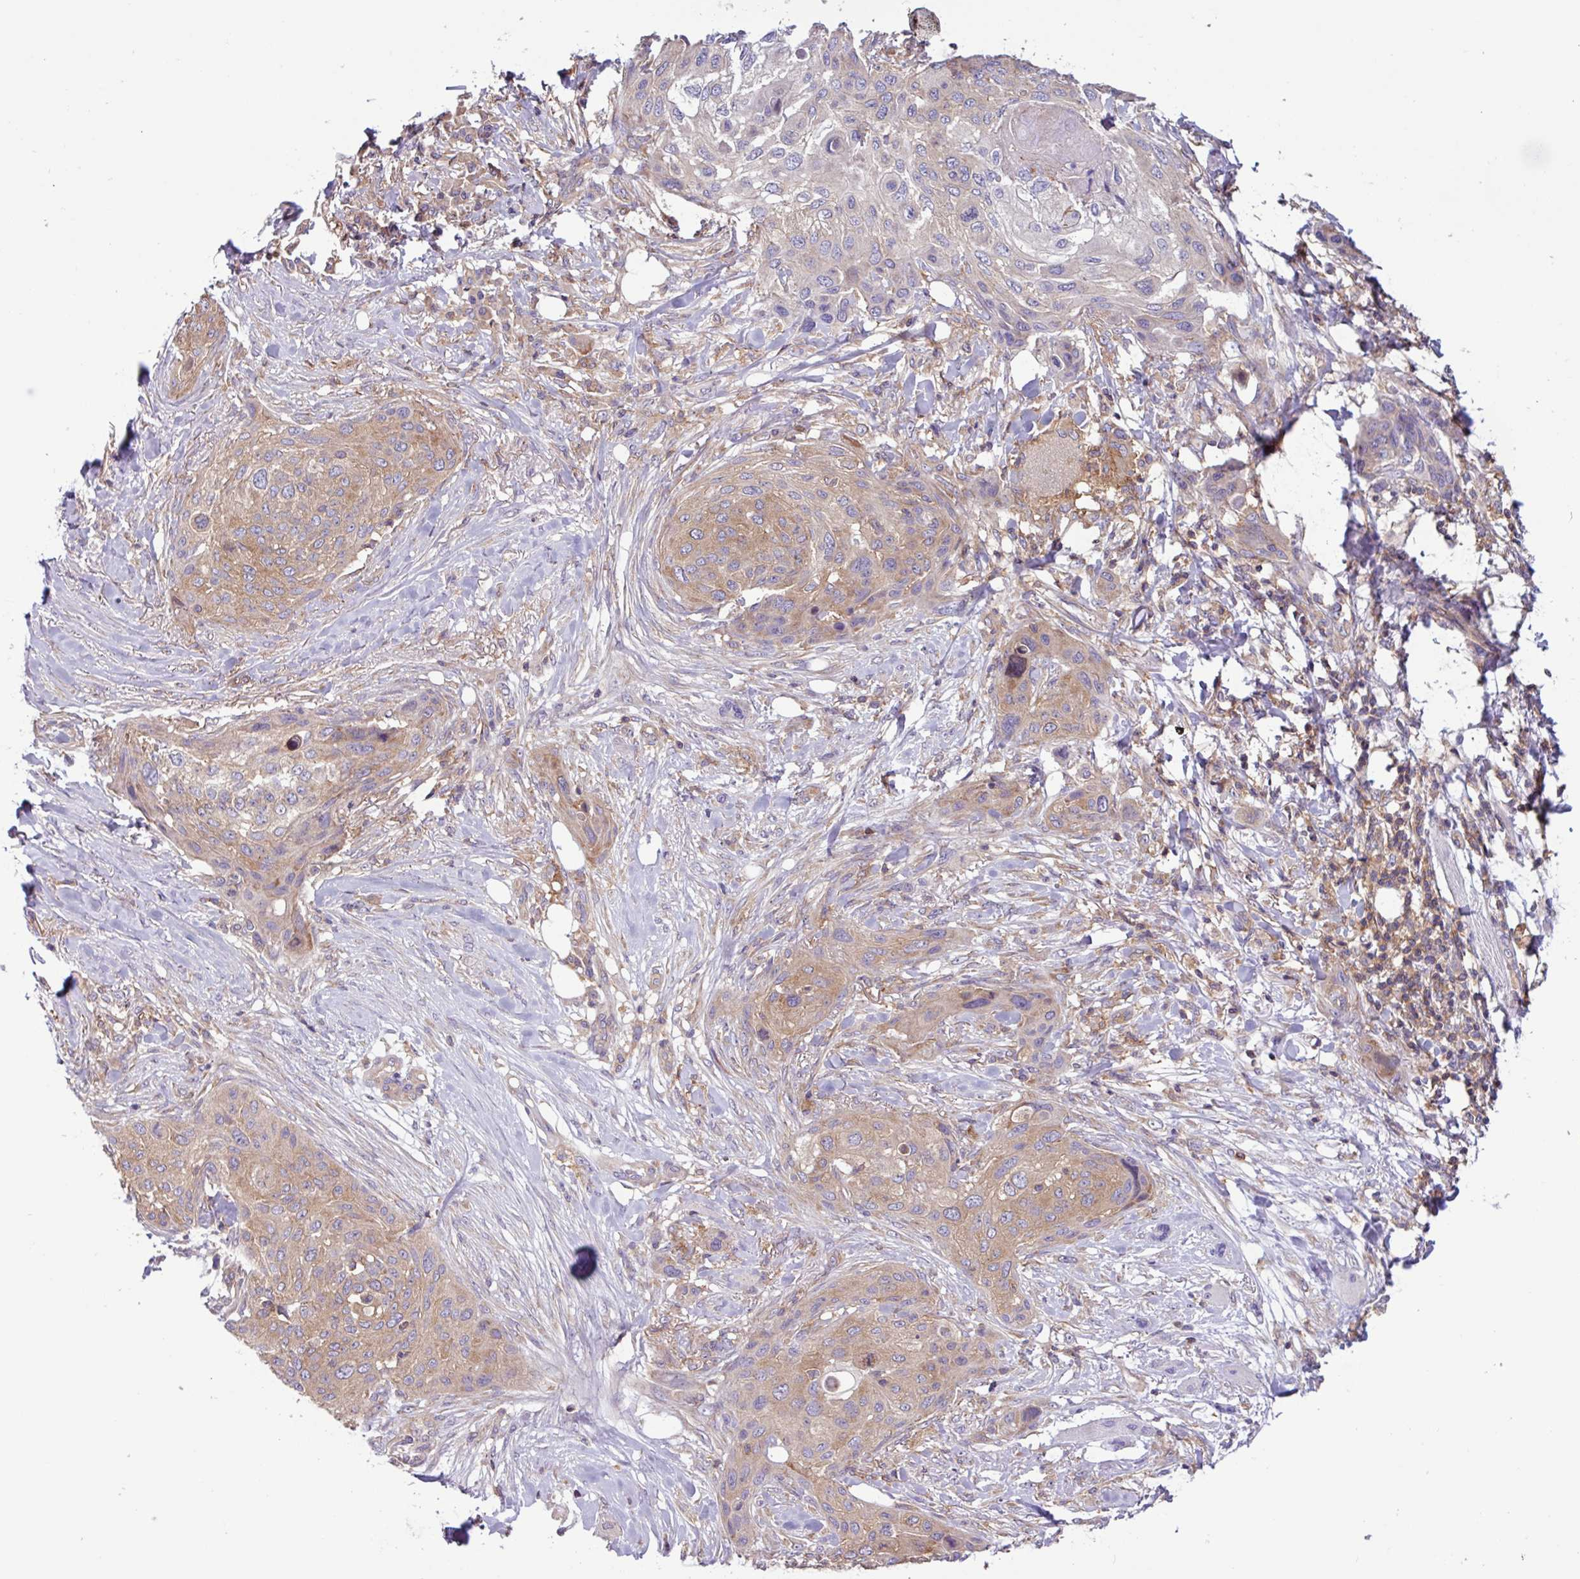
{"staining": {"intensity": "moderate", "quantity": "<25%", "location": "cytoplasmic/membranous"}, "tissue": "skin cancer", "cell_type": "Tumor cells", "image_type": "cancer", "snomed": [{"axis": "morphology", "description": "Squamous cell carcinoma, NOS"}, {"axis": "topography", "description": "Skin"}], "caption": "A low amount of moderate cytoplasmic/membranous expression is present in approximately <25% of tumor cells in skin squamous cell carcinoma tissue.", "gene": "ACTR3", "patient": {"sex": "female", "age": 87}}